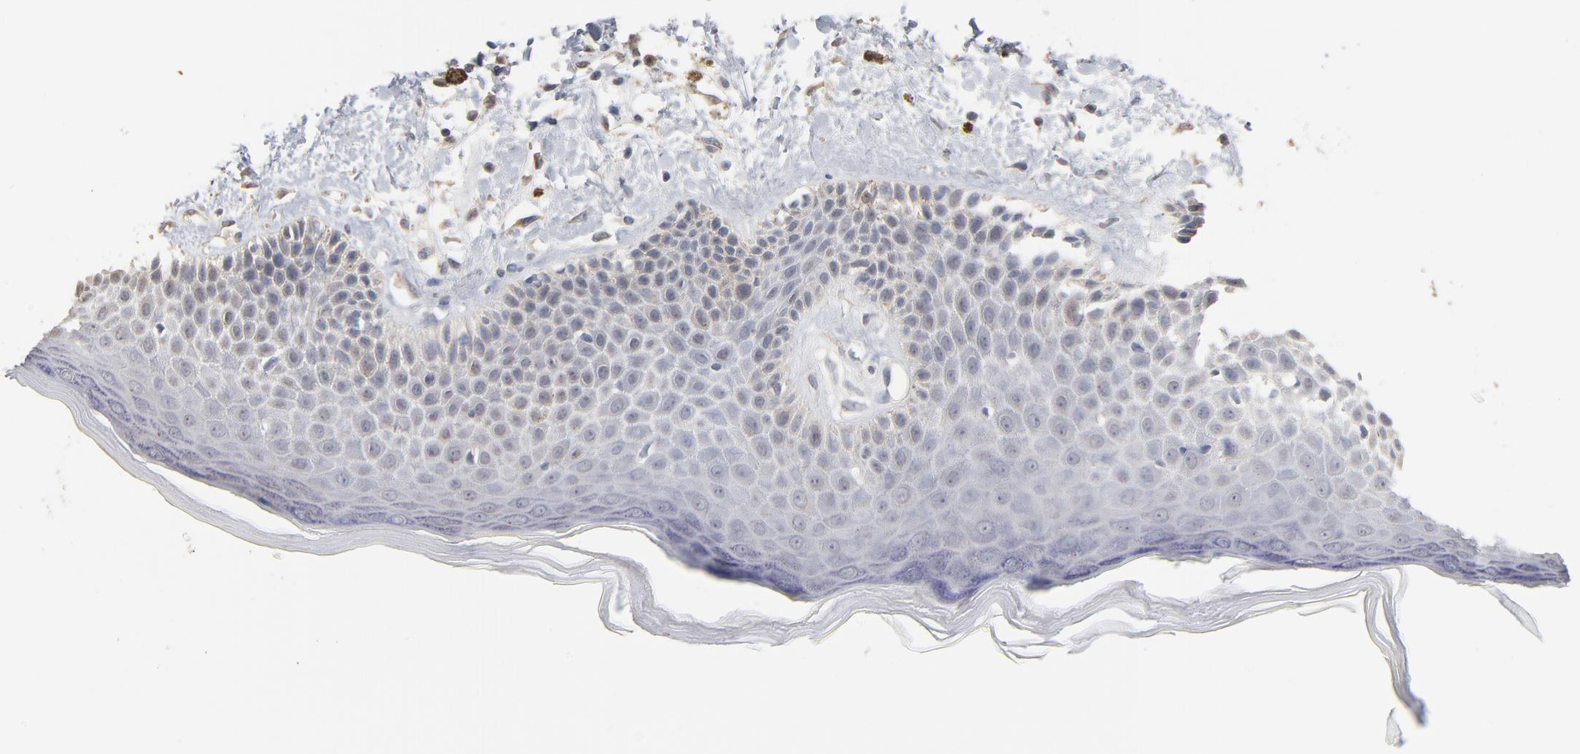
{"staining": {"intensity": "weak", "quantity": ">75%", "location": "cytoplasmic/membranous"}, "tissue": "skin", "cell_type": "Epidermal cells", "image_type": "normal", "snomed": [{"axis": "morphology", "description": "Normal tissue, NOS"}, {"axis": "topography", "description": "Anal"}], "caption": "This is a micrograph of IHC staining of benign skin, which shows weak staining in the cytoplasmic/membranous of epidermal cells.", "gene": "DNAL4", "patient": {"sex": "female", "age": 78}}